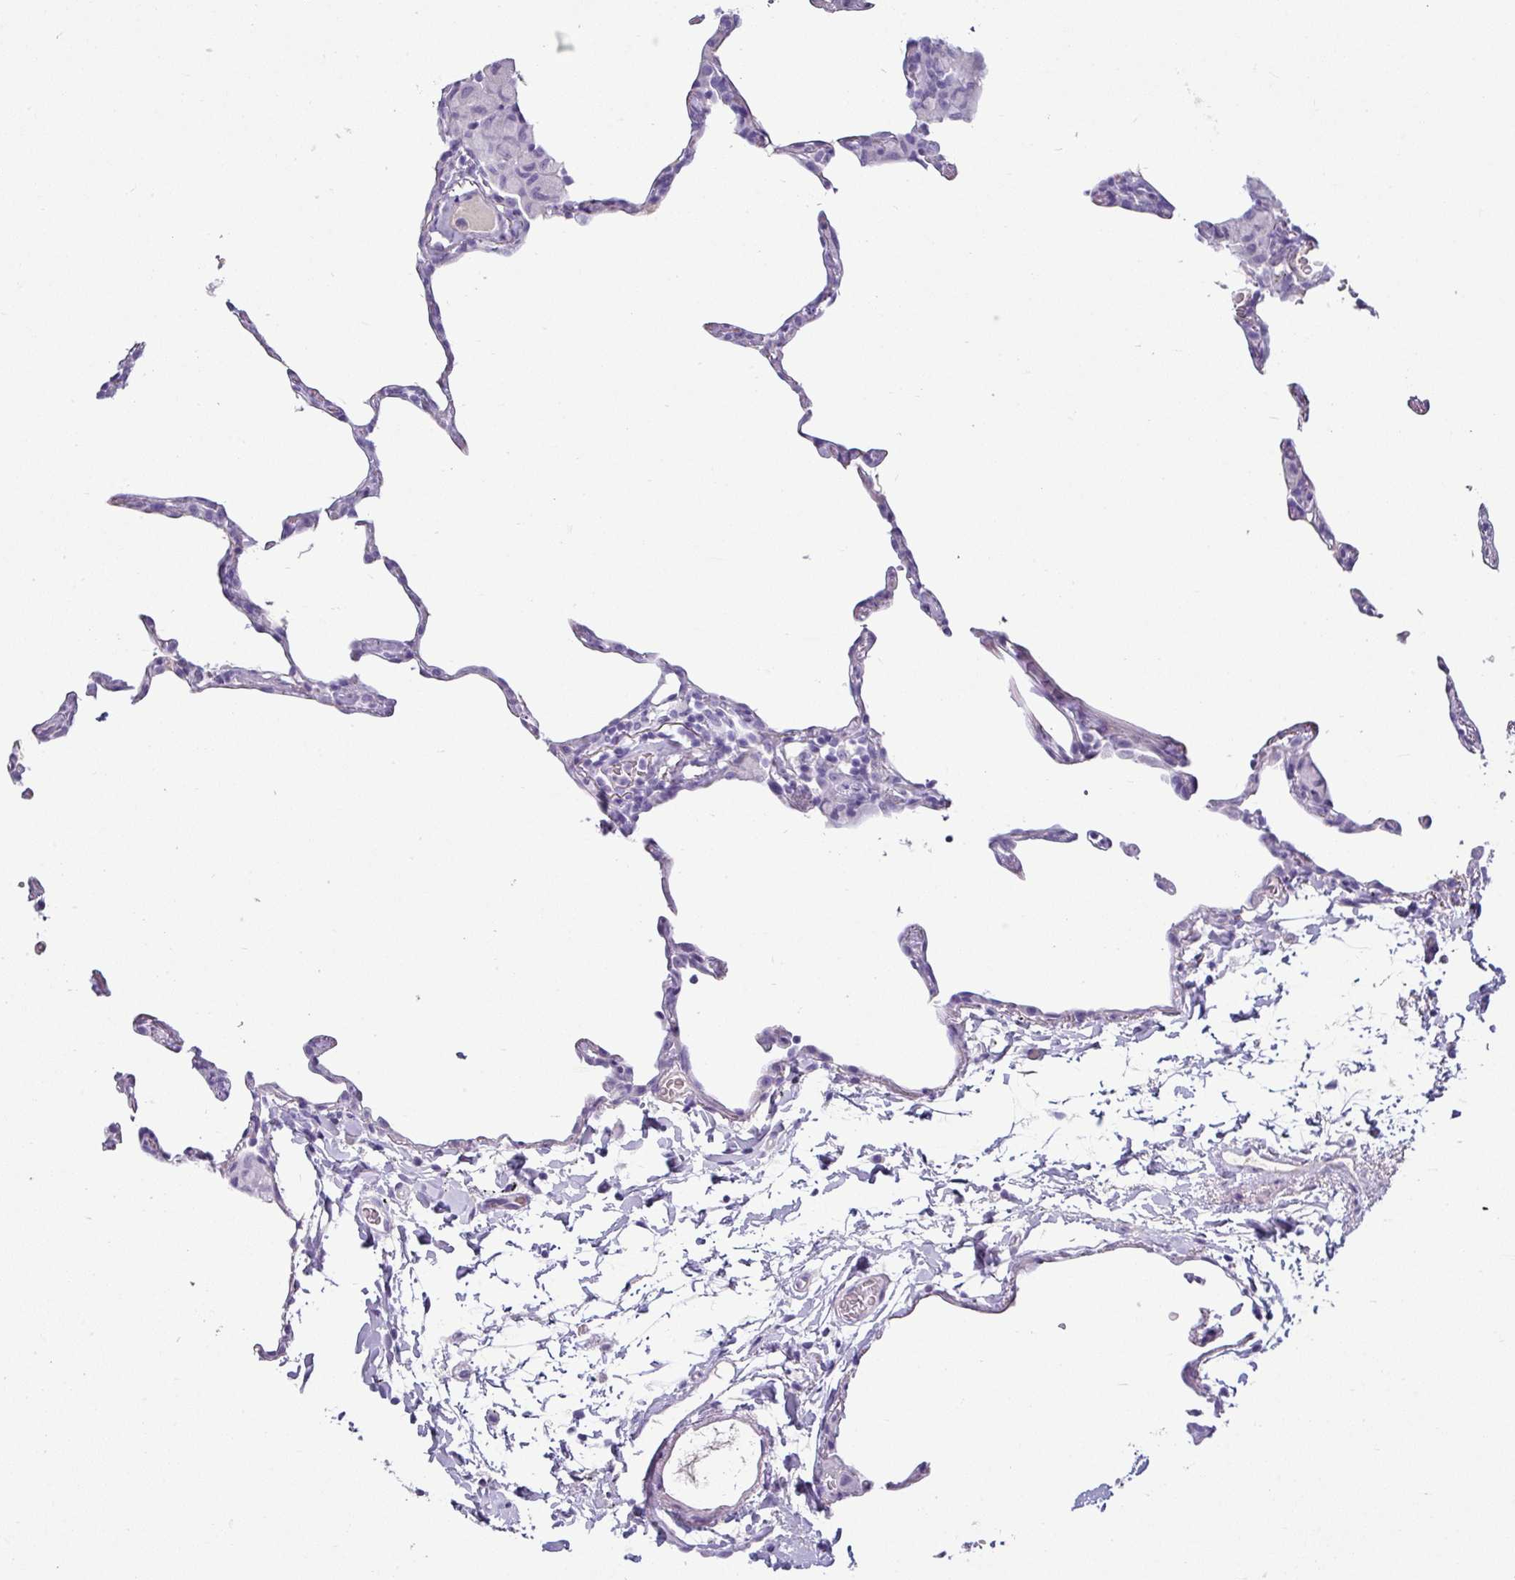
{"staining": {"intensity": "negative", "quantity": "none", "location": "none"}, "tissue": "lung", "cell_type": "Alveolar cells", "image_type": "normal", "snomed": [{"axis": "morphology", "description": "Normal tissue, NOS"}, {"axis": "topography", "description": "Lung"}], "caption": "High power microscopy photomicrograph of an immunohistochemistry histopathology image of benign lung, revealing no significant expression in alveolar cells. (Stains: DAB (3,3'-diaminobenzidine) immunohistochemistry (IHC) with hematoxylin counter stain, Microscopy: brightfield microscopy at high magnification).", "gene": "VCX2", "patient": {"sex": "female", "age": 57}}